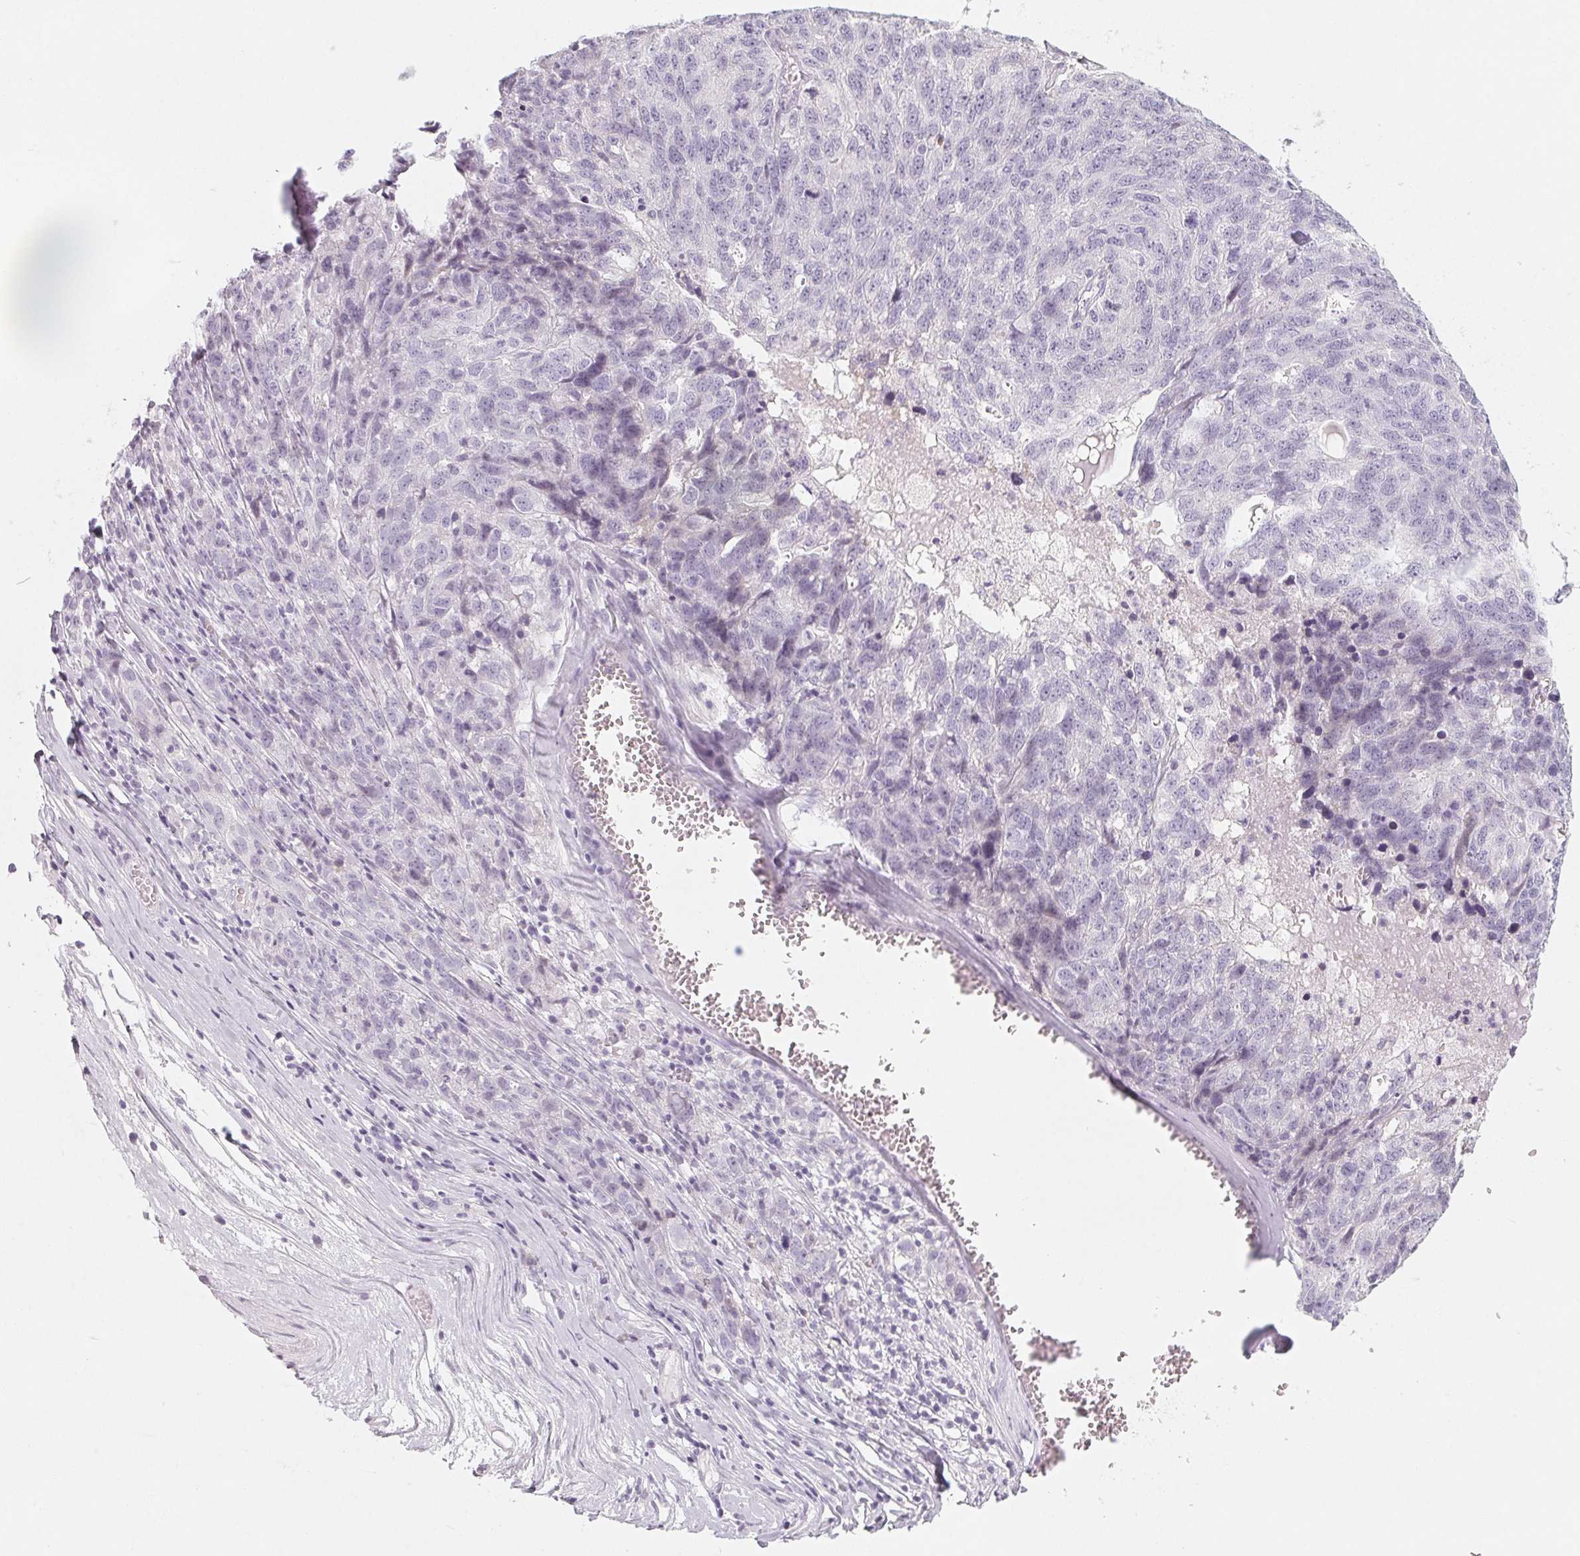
{"staining": {"intensity": "negative", "quantity": "none", "location": "none"}, "tissue": "ovarian cancer", "cell_type": "Tumor cells", "image_type": "cancer", "snomed": [{"axis": "morphology", "description": "Cystadenocarcinoma, serous, NOS"}, {"axis": "topography", "description": "Ovary"}], "caption": "Immunohistochemical staining of human ovarian serous cystadenocarcinoma shows no significant staining in tumor cells.", "gene": "SH3GL2", "patient": {"sex": "female", "age": 71}}